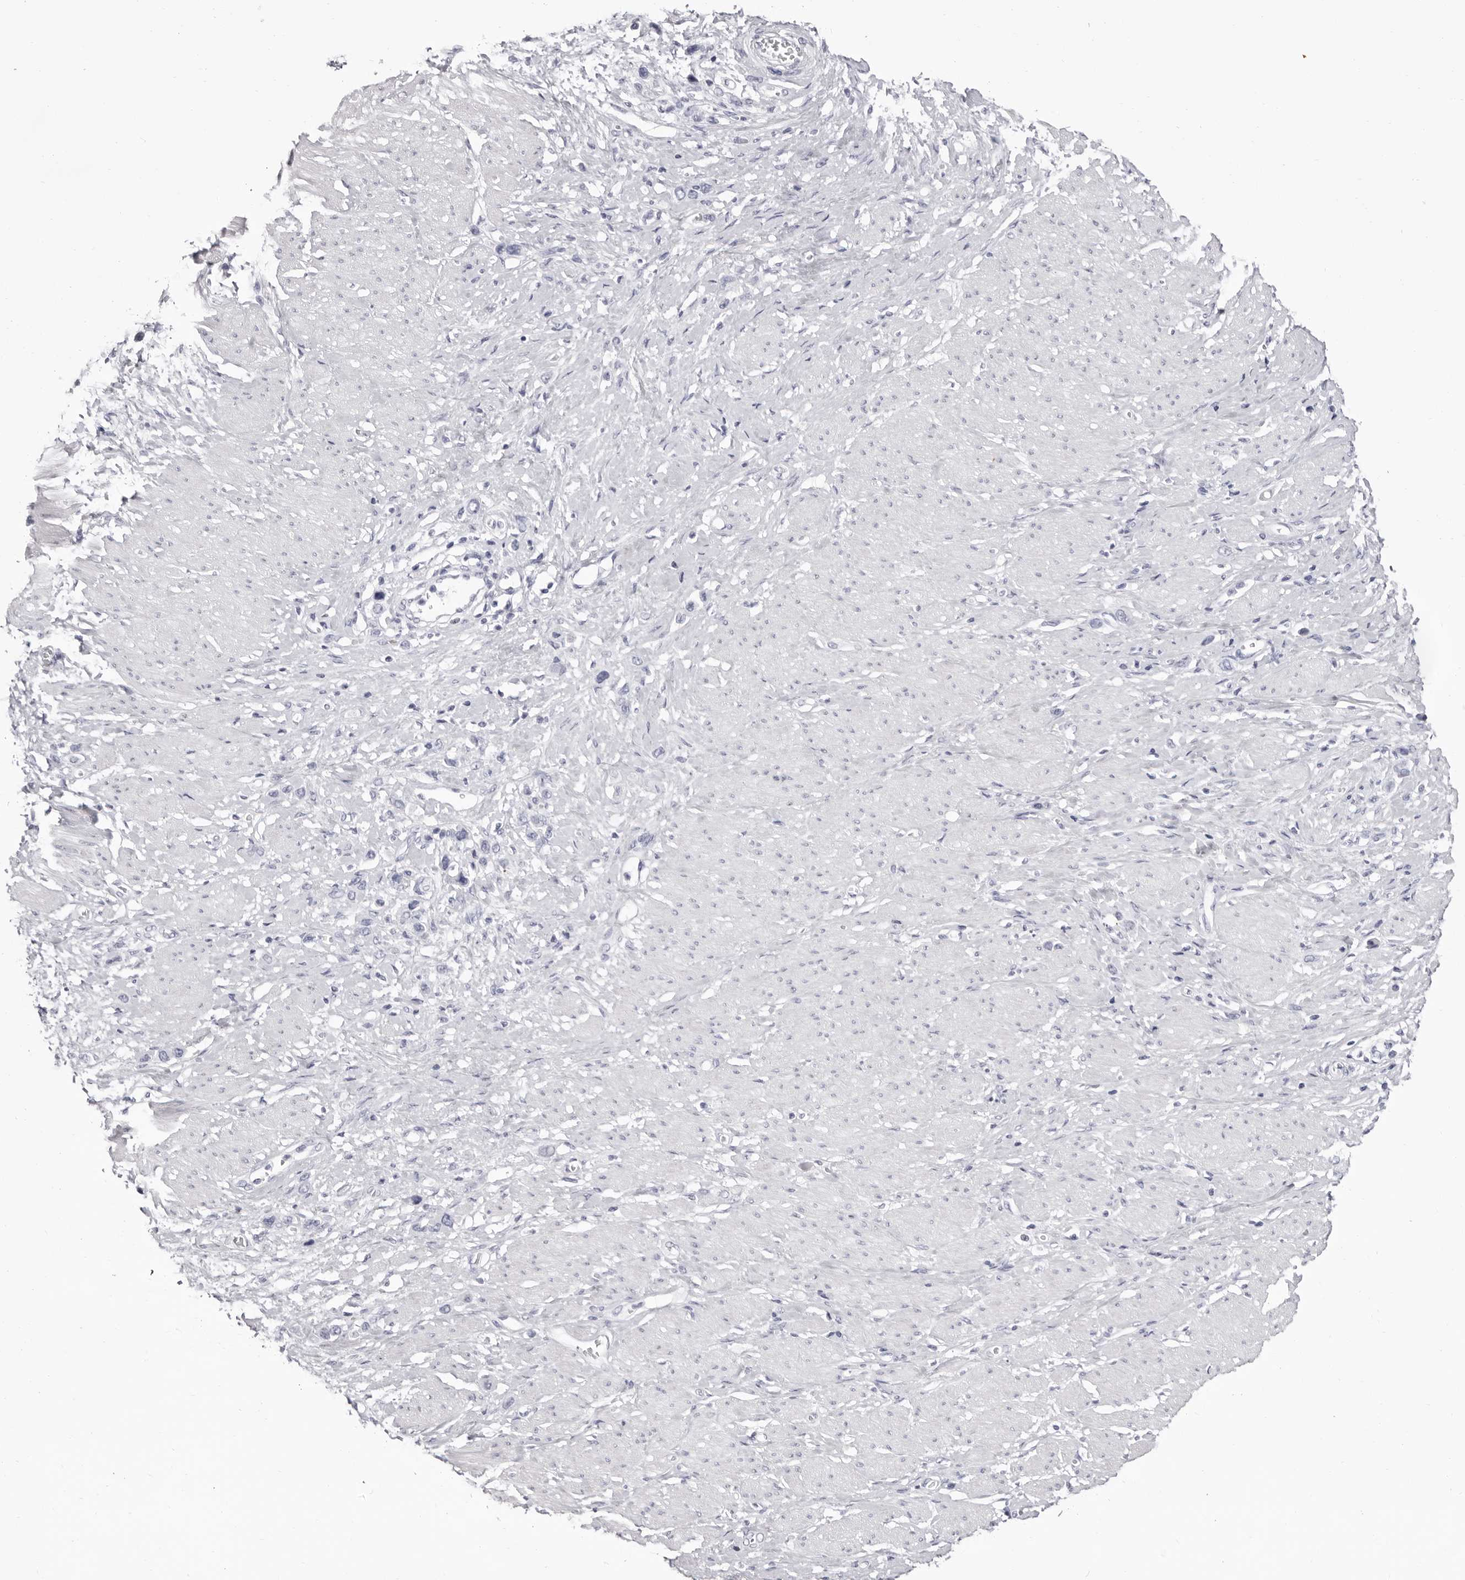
{"staining": {"intensity": "negative", "quantity": "none", "location": "none"}, "tissue": "stomach cancer", "cell_type": "Tumor cells", "image_type": "cancer", "snomed": [{"axis": "morphology", "description": "Adenocarcinoma, NOS"}, {"axis": "topography", "description": "Stomach"}], "caption": "Tumor cells show no significant protein staining in adenocarcinoma (stomach).", "gene": "LPO", "patient": {"sex": "female", "age": 65}}